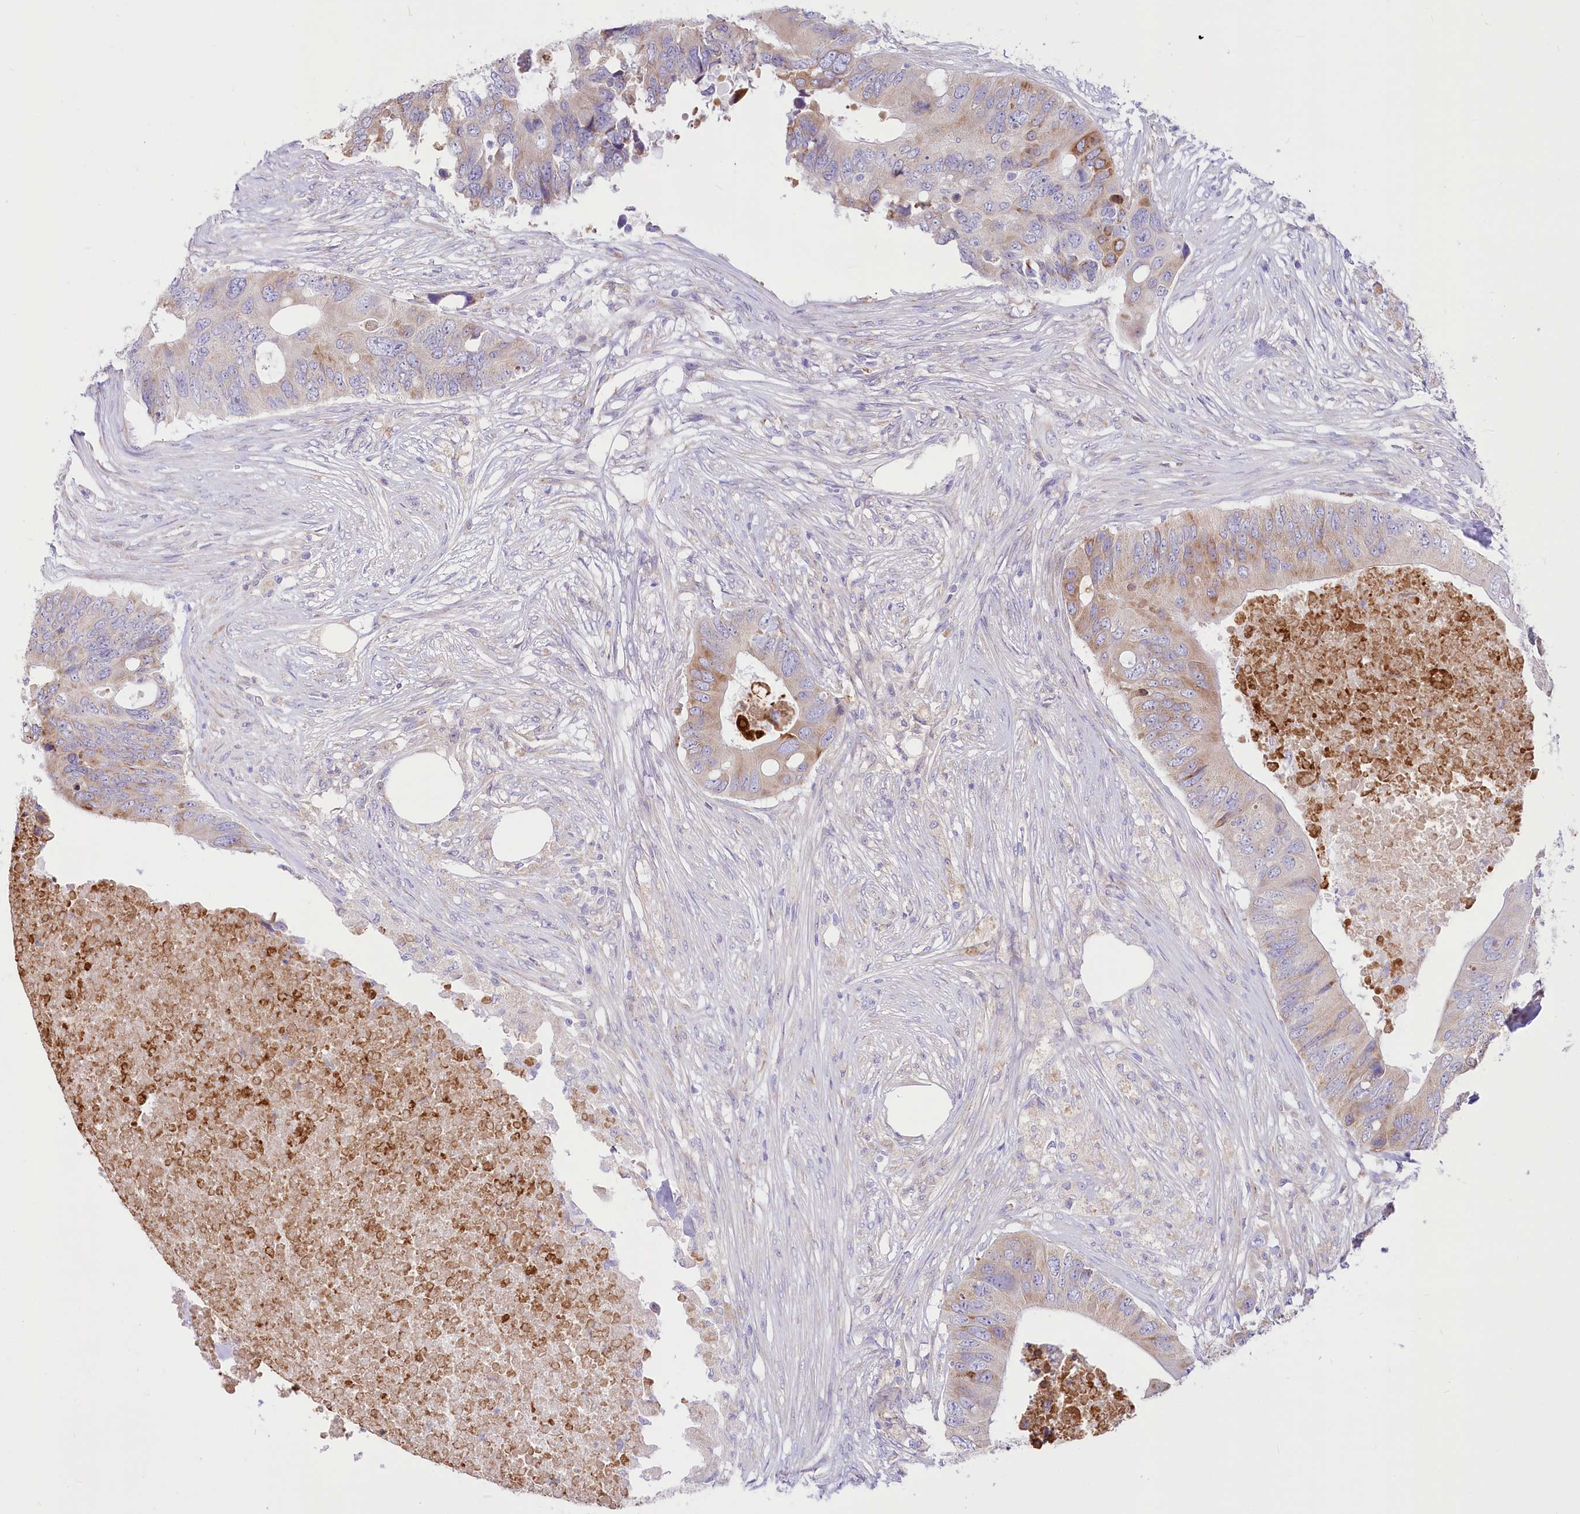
{"staining": {"intensity": "moderate", "quantity": "25%-75%", "location": "cytoplasmic/membranous"}, "tissue": "colorectal cancer", "cell_type": "Tumor cells", "image_type": "cancer", "snomed": [{"axis": "morphology", "description": "Adenocarcinoma, NOS"}, {"axis": "topography", "description": "Colon"}], "caption": "DAB immunohistochemical staining of human colorectal adenocarcinoma exhibits moderate cytoplasmic/membranous protein staining in approximately 25%-75% of tumor cells. (Stains: DAB in brown, nuclei in blue, Microscopy: brightfield microscopy at high magnification).", "gene": "STT3B", "patient": {"sex": "male", "age": 71}}